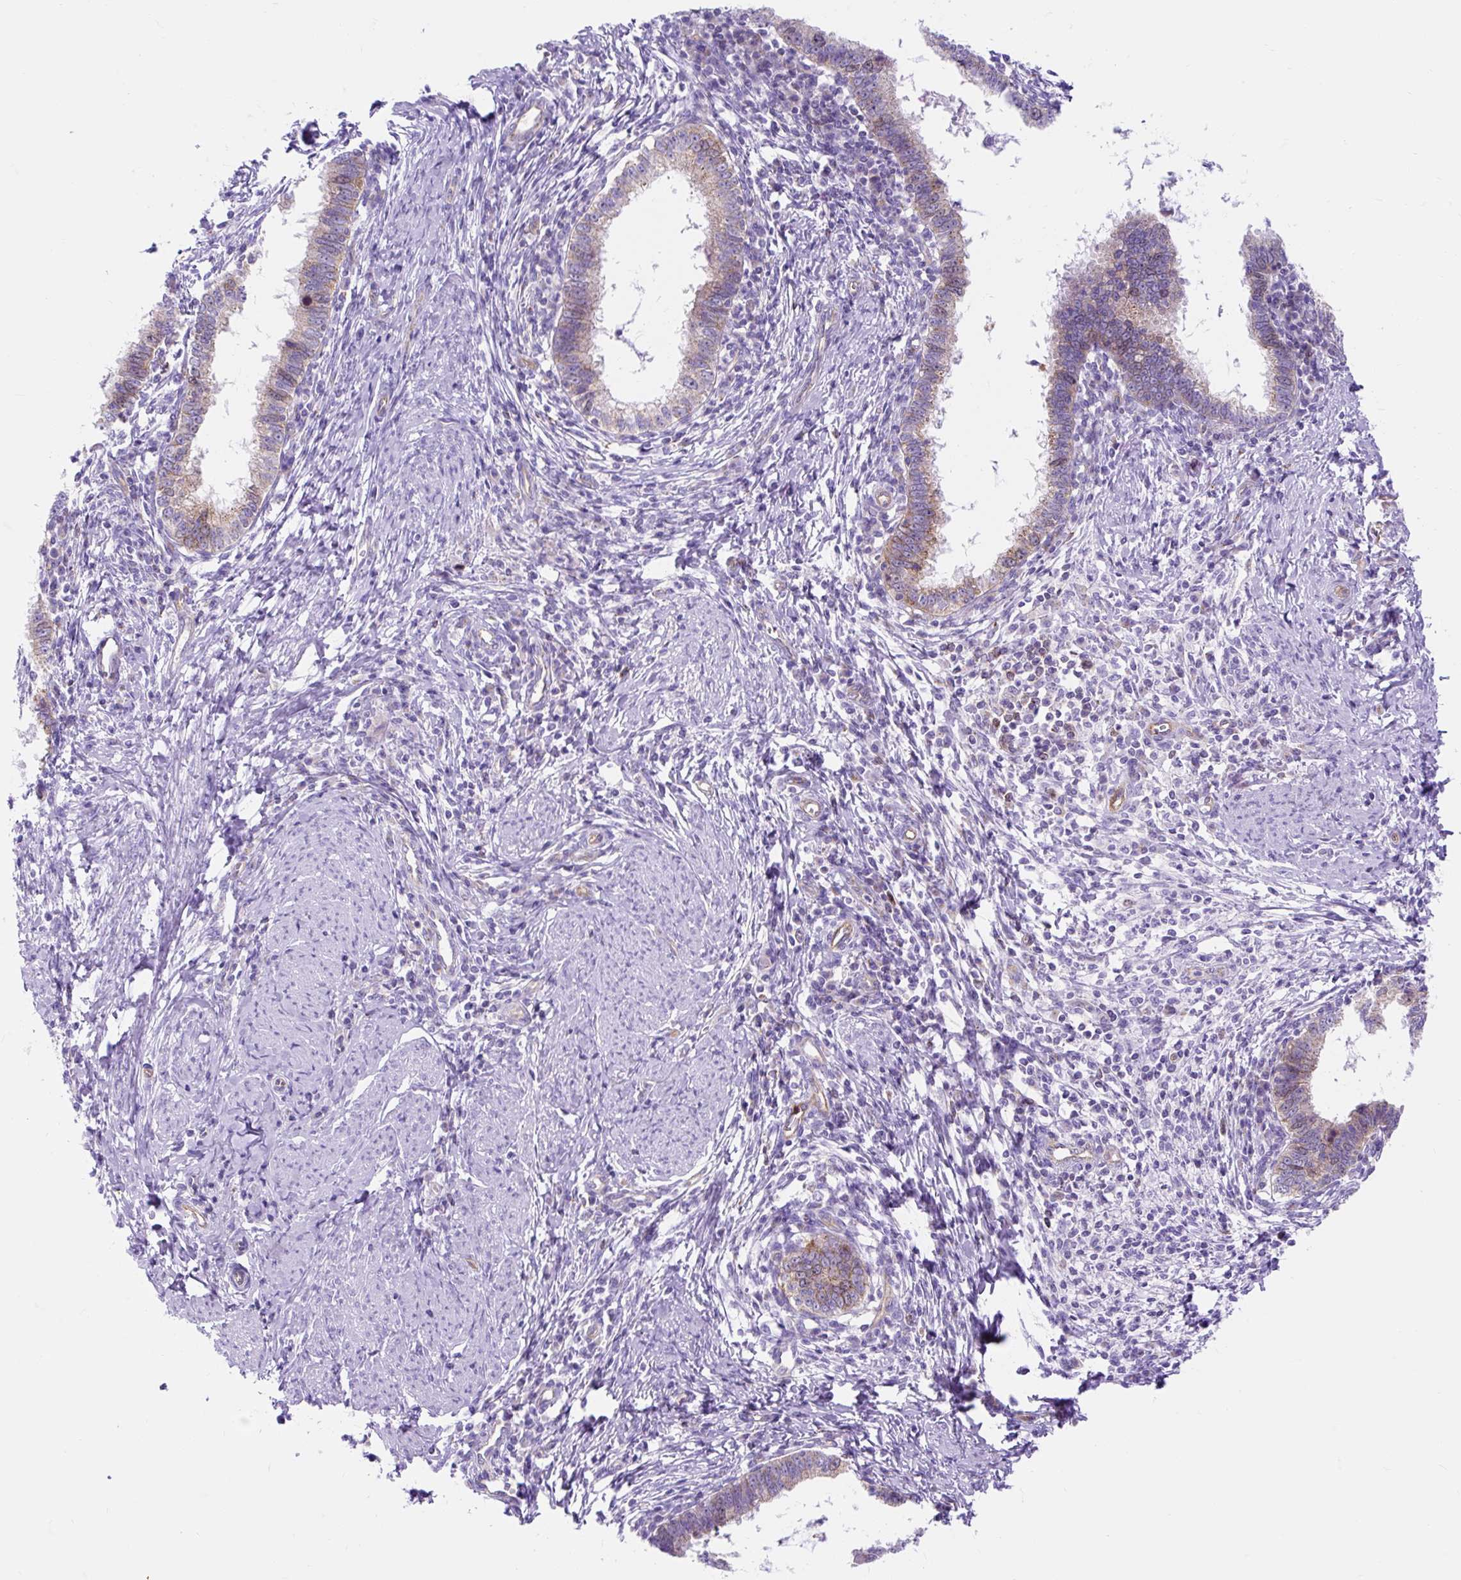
{"staining": {"intensity": "weak", "quantity": "25%-75%", "location": "cytoplasmic/membranous"}, "tissue": "cervical cancer", "cell_type": "Tumor cells", "image_type": "cancer", "snomed": [{"axis": "morphology", "description": "Adenocarcinoma, NOS"}, {"axis": "topography", "description": "Cervix"}], "caption": "Approximately 25%-75% of tumor cells in human cervical adenocarcinoma display weak cytoplasmic/membranous protein staining as visualized by brown immunohistochemical staining.", "gene": "HIP1R", "patient": {"sex": "female", "age": 36}}